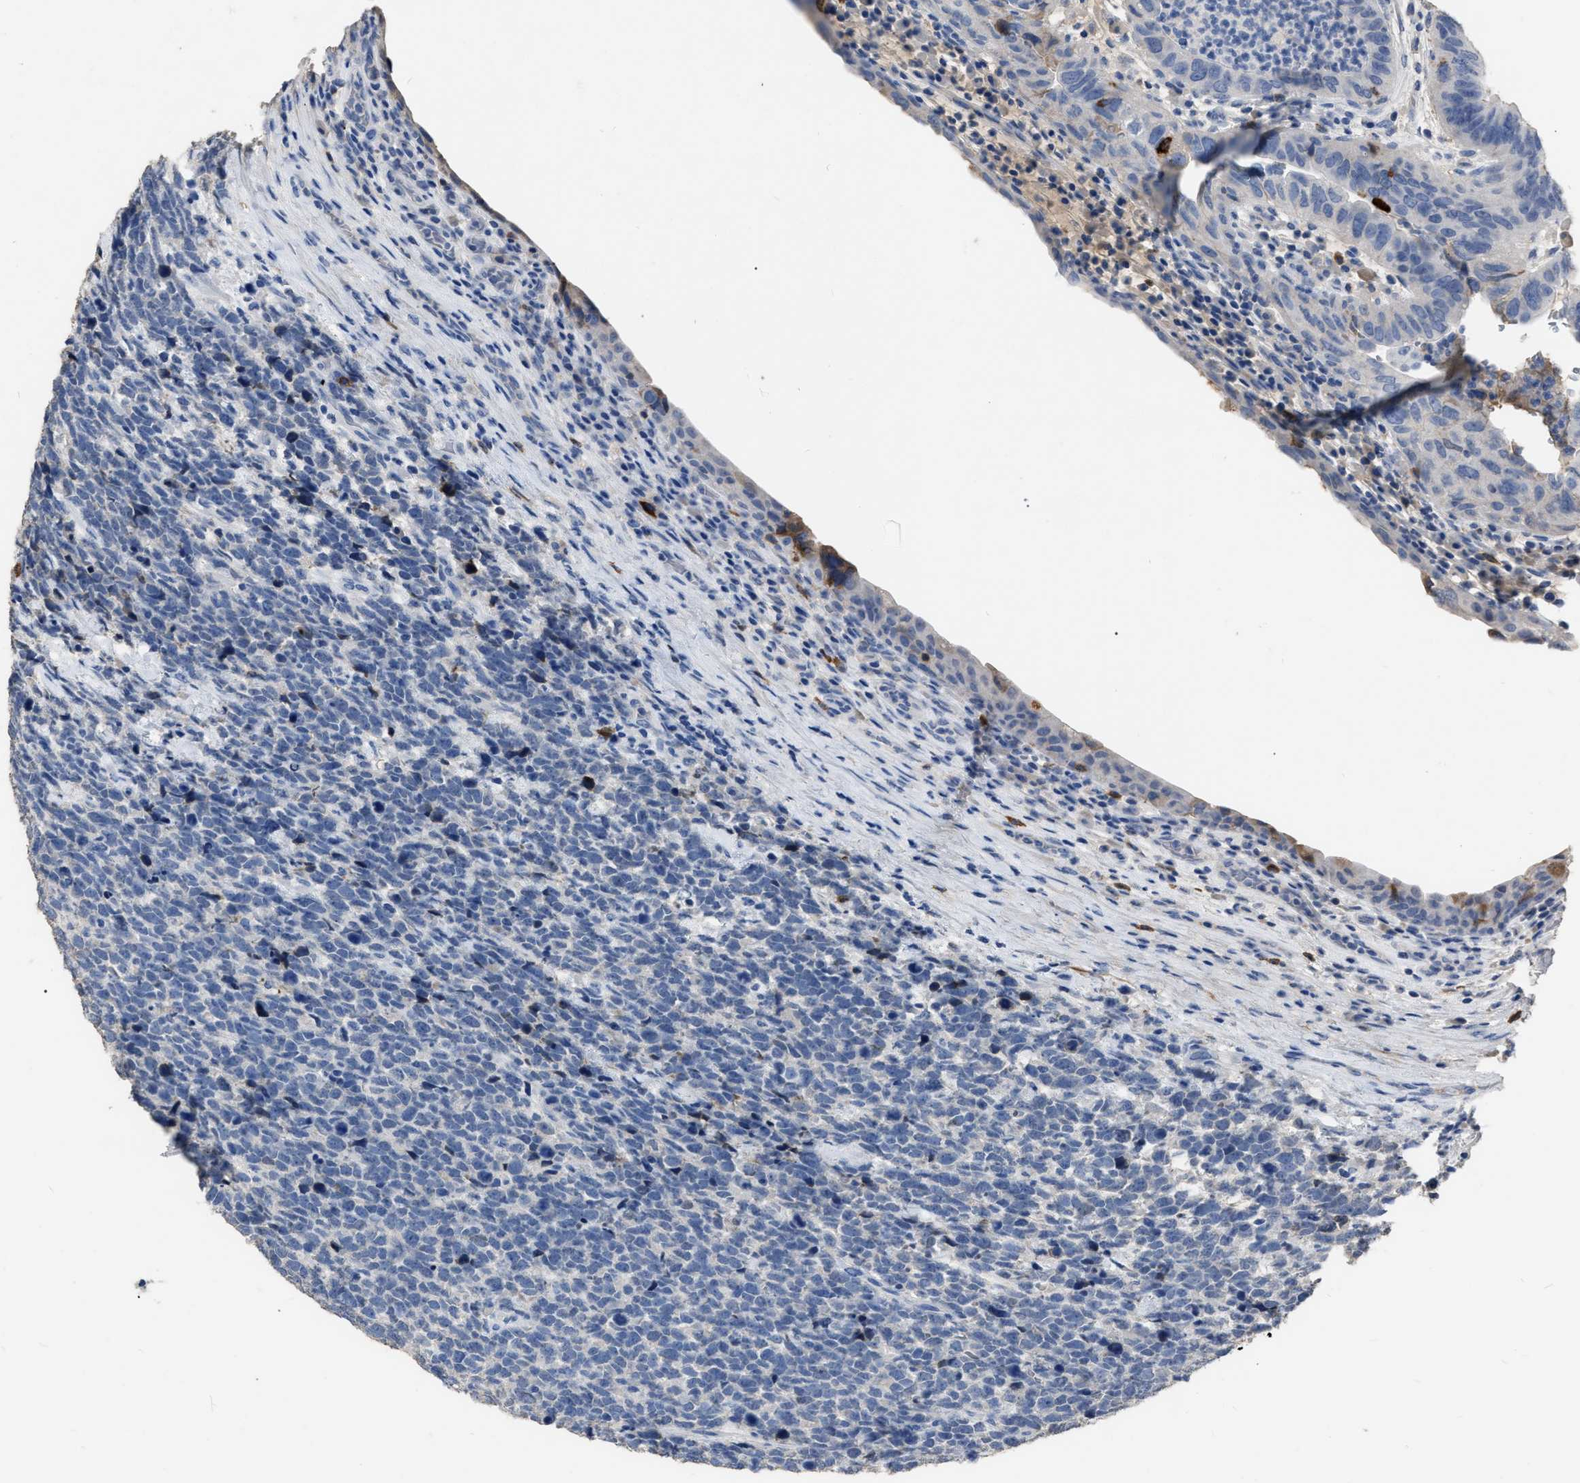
{"staining": {"intensity": "negative", "quantity": "none", "location": "none"}, "tissue": "urothelial cancer", "cell_type": "Tumor cells", "image_type": "cancer", "snomed": [{"axis": "morphology", "description": "Urothelial carcinoma, High grade"}, {"axis": "topography", "description": "Urinary bladder"}], "caption": "Tumor cells show no significant protein expression in urothelial cancer.", "gene": "HABP2", "patient": {"sex": "female", "age": 82}}